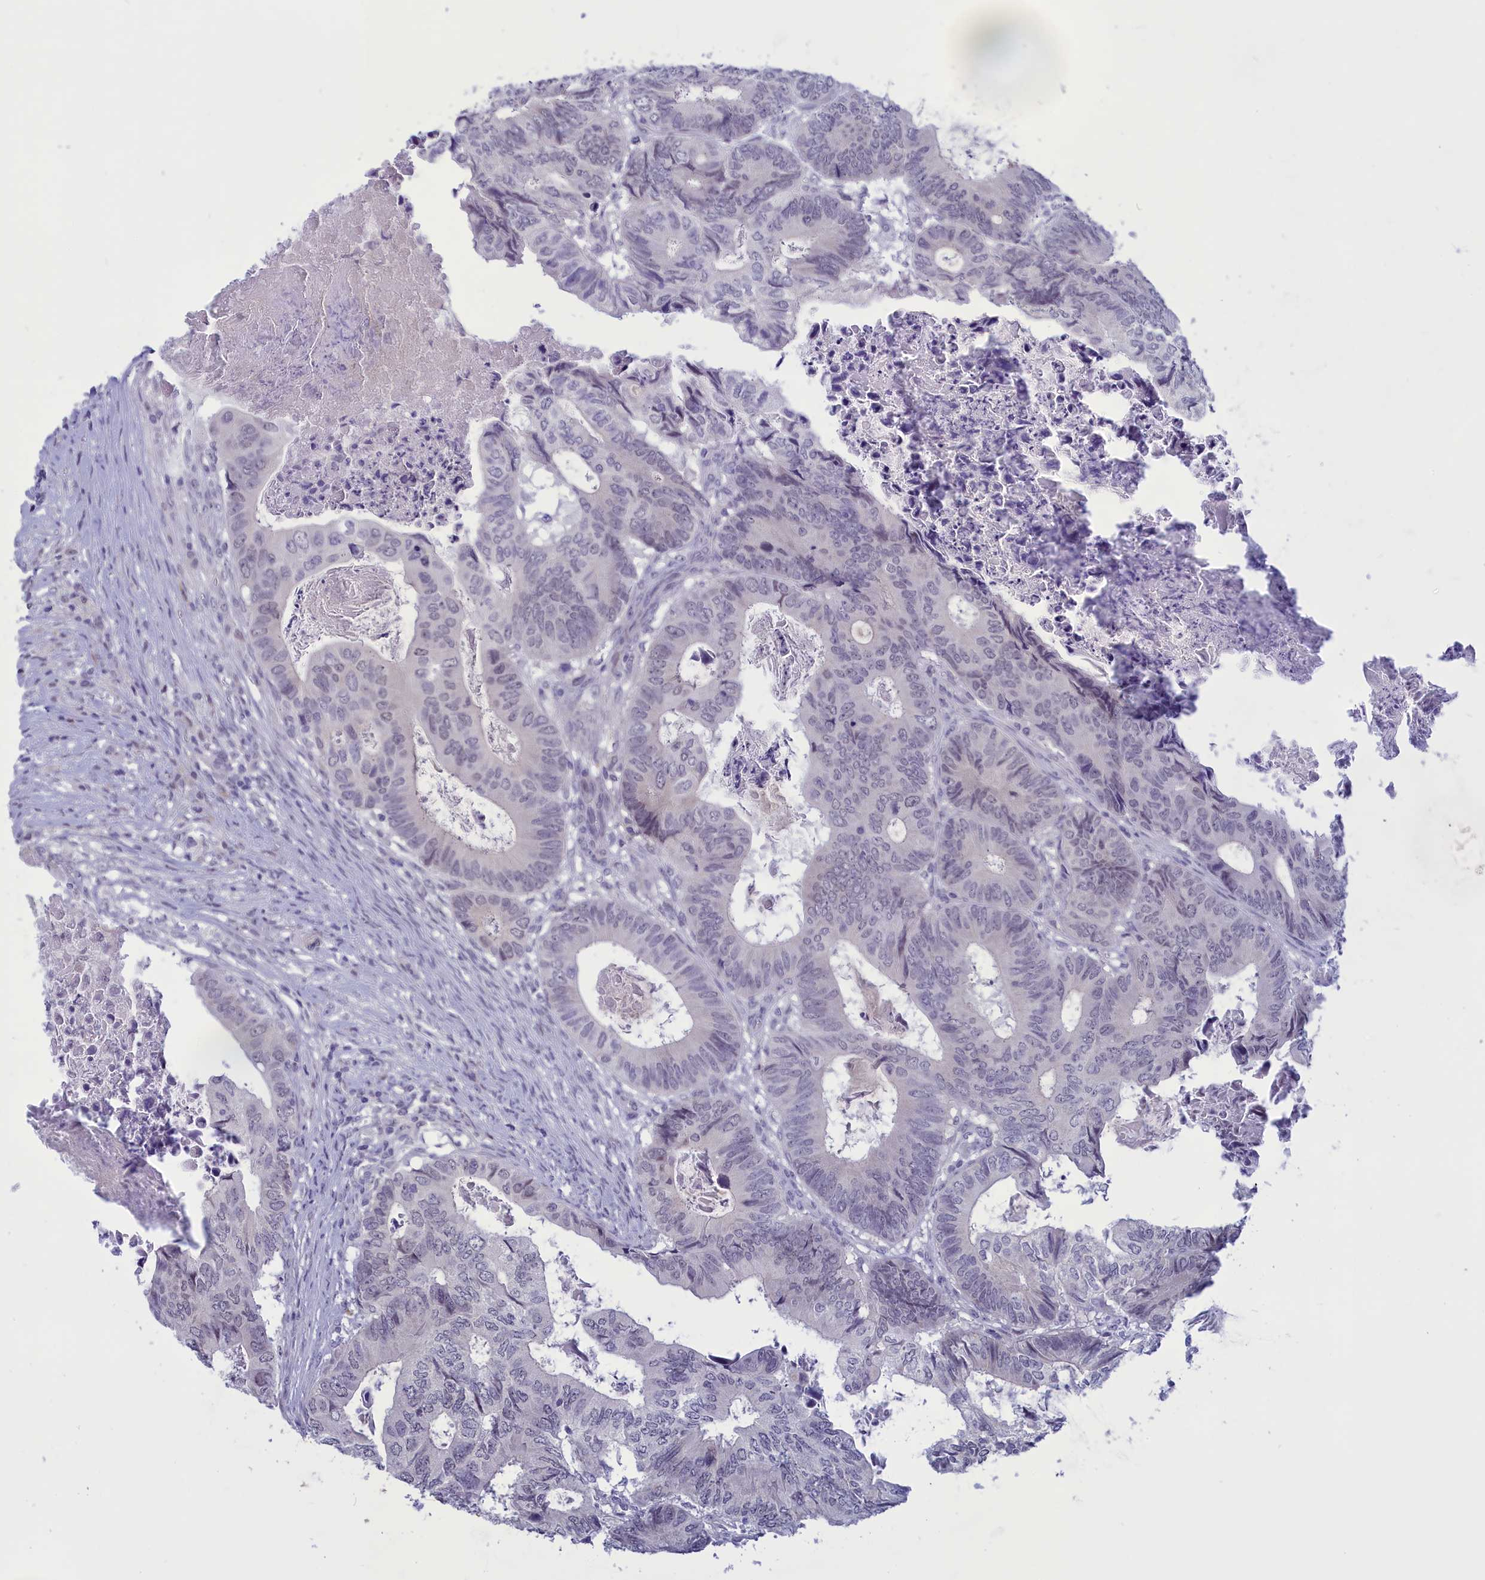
{"staining": {"intensity": "negative", "quantity": "none", "location": "none"}, "tissue": "colorectal cancer", "cell_type": "Tumor cells", "image_type": "cancer", "snomed": [{"axis": "morphology", "description": "Adenocarcinoma, NOS"}, {"axis": "topography", "description": "Colon"}], "caption": "Immunohistochemical staining of colorectal cancer exhibits no significant expression in tumor cells.", "gene": "ELOA2", "patient": {"sex": "male", "age": 85}}